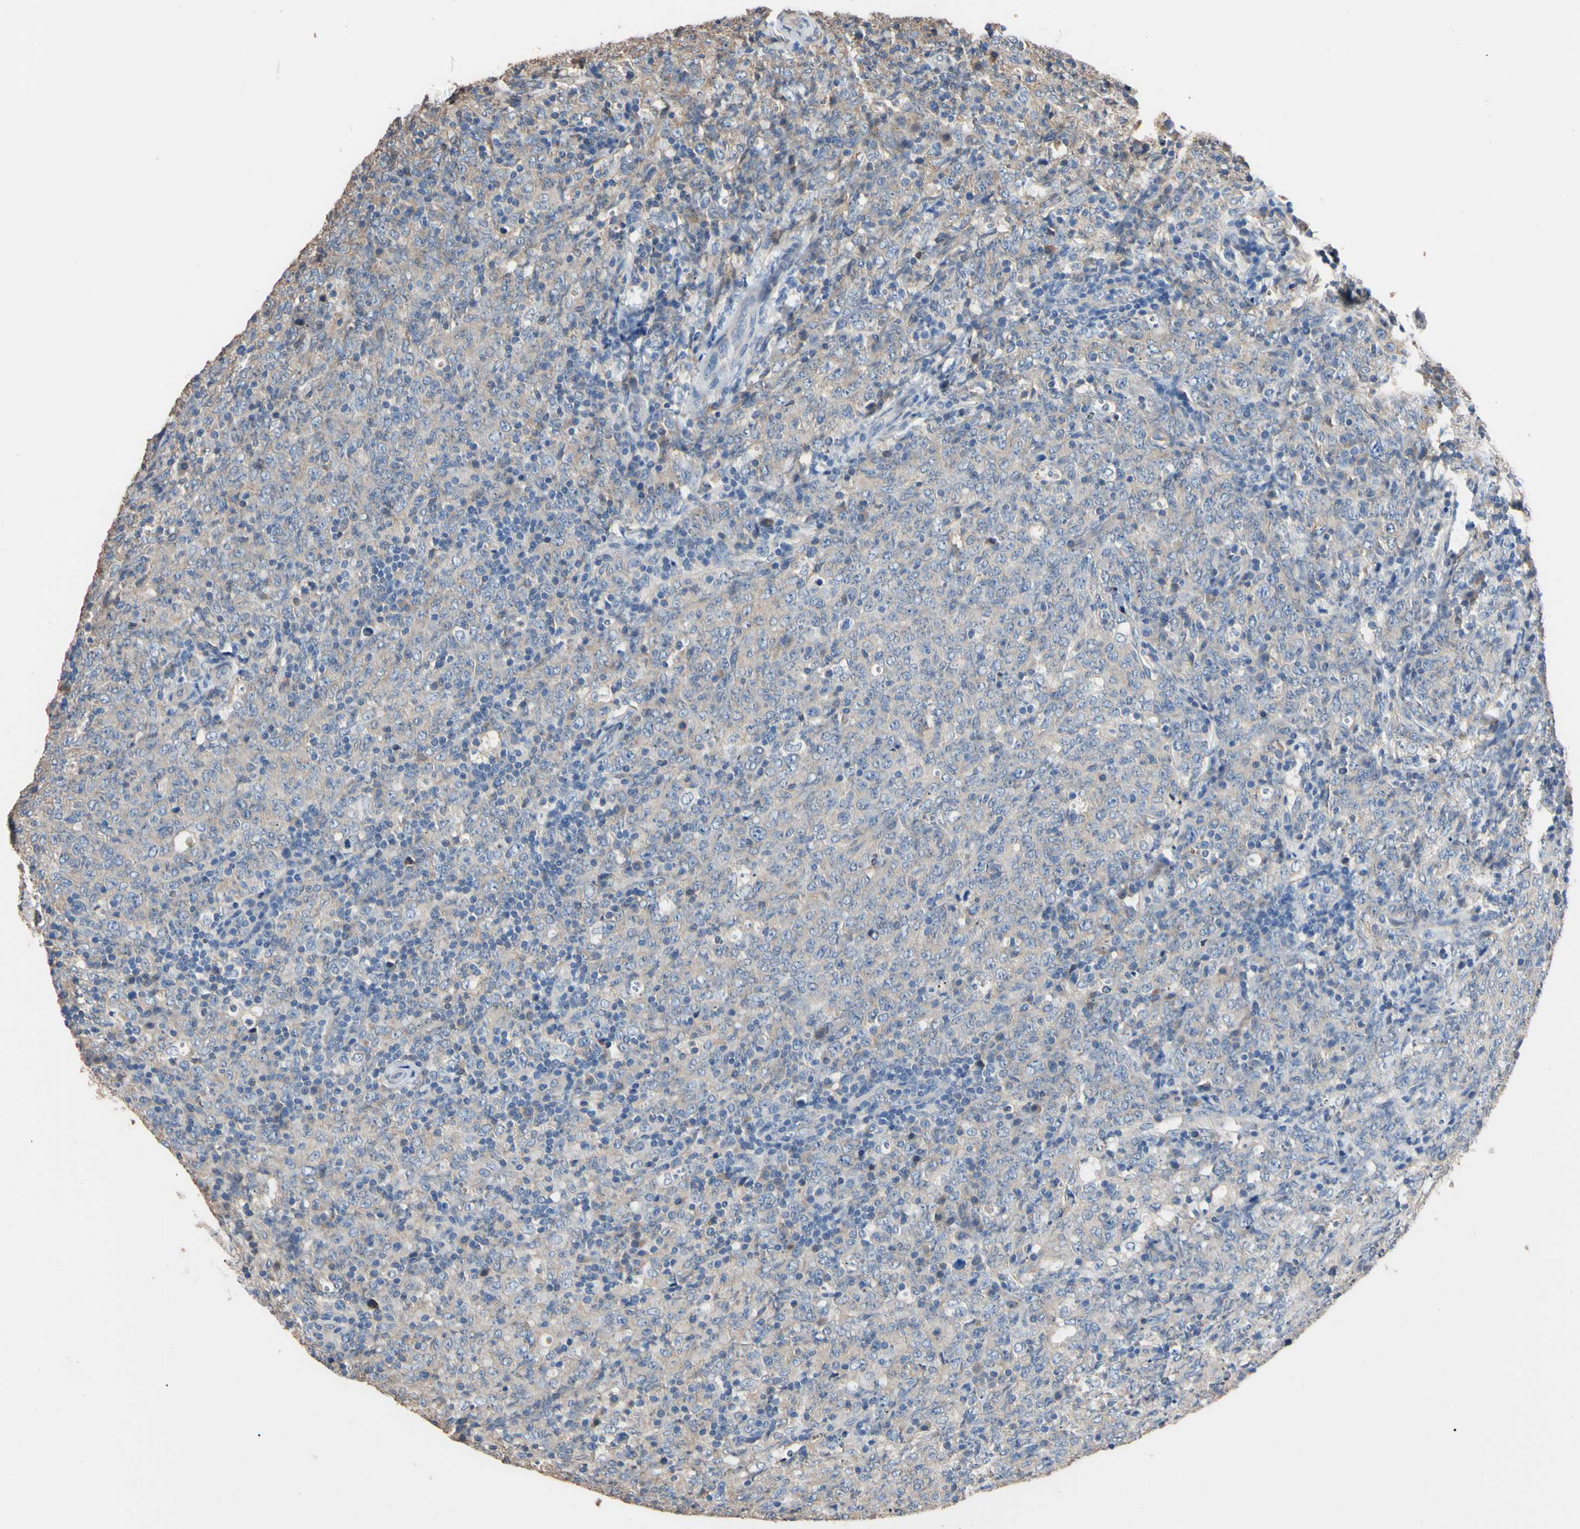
{"staining": {"intensity": "weak", "quantity": "<25%", "location": "cytoplasmic/membranous"}, "tissue": "lymphoma", "cell_type": "Tumor cells", "image_type": "cancer", "snomed": [{"axis": "morphology", "description": "Malignant lymphoma, non-Hodgkin's type, High grade"}, {"axis": "topography", "description": "Tonsil"}], "caption": "A micrograph of human malignant lymphoma, non-Hodgkin's type (high-grade) is negative for staining in tumor cells.", "gene": "PNKD", "patient": {"sex": "female", "age": 36}}